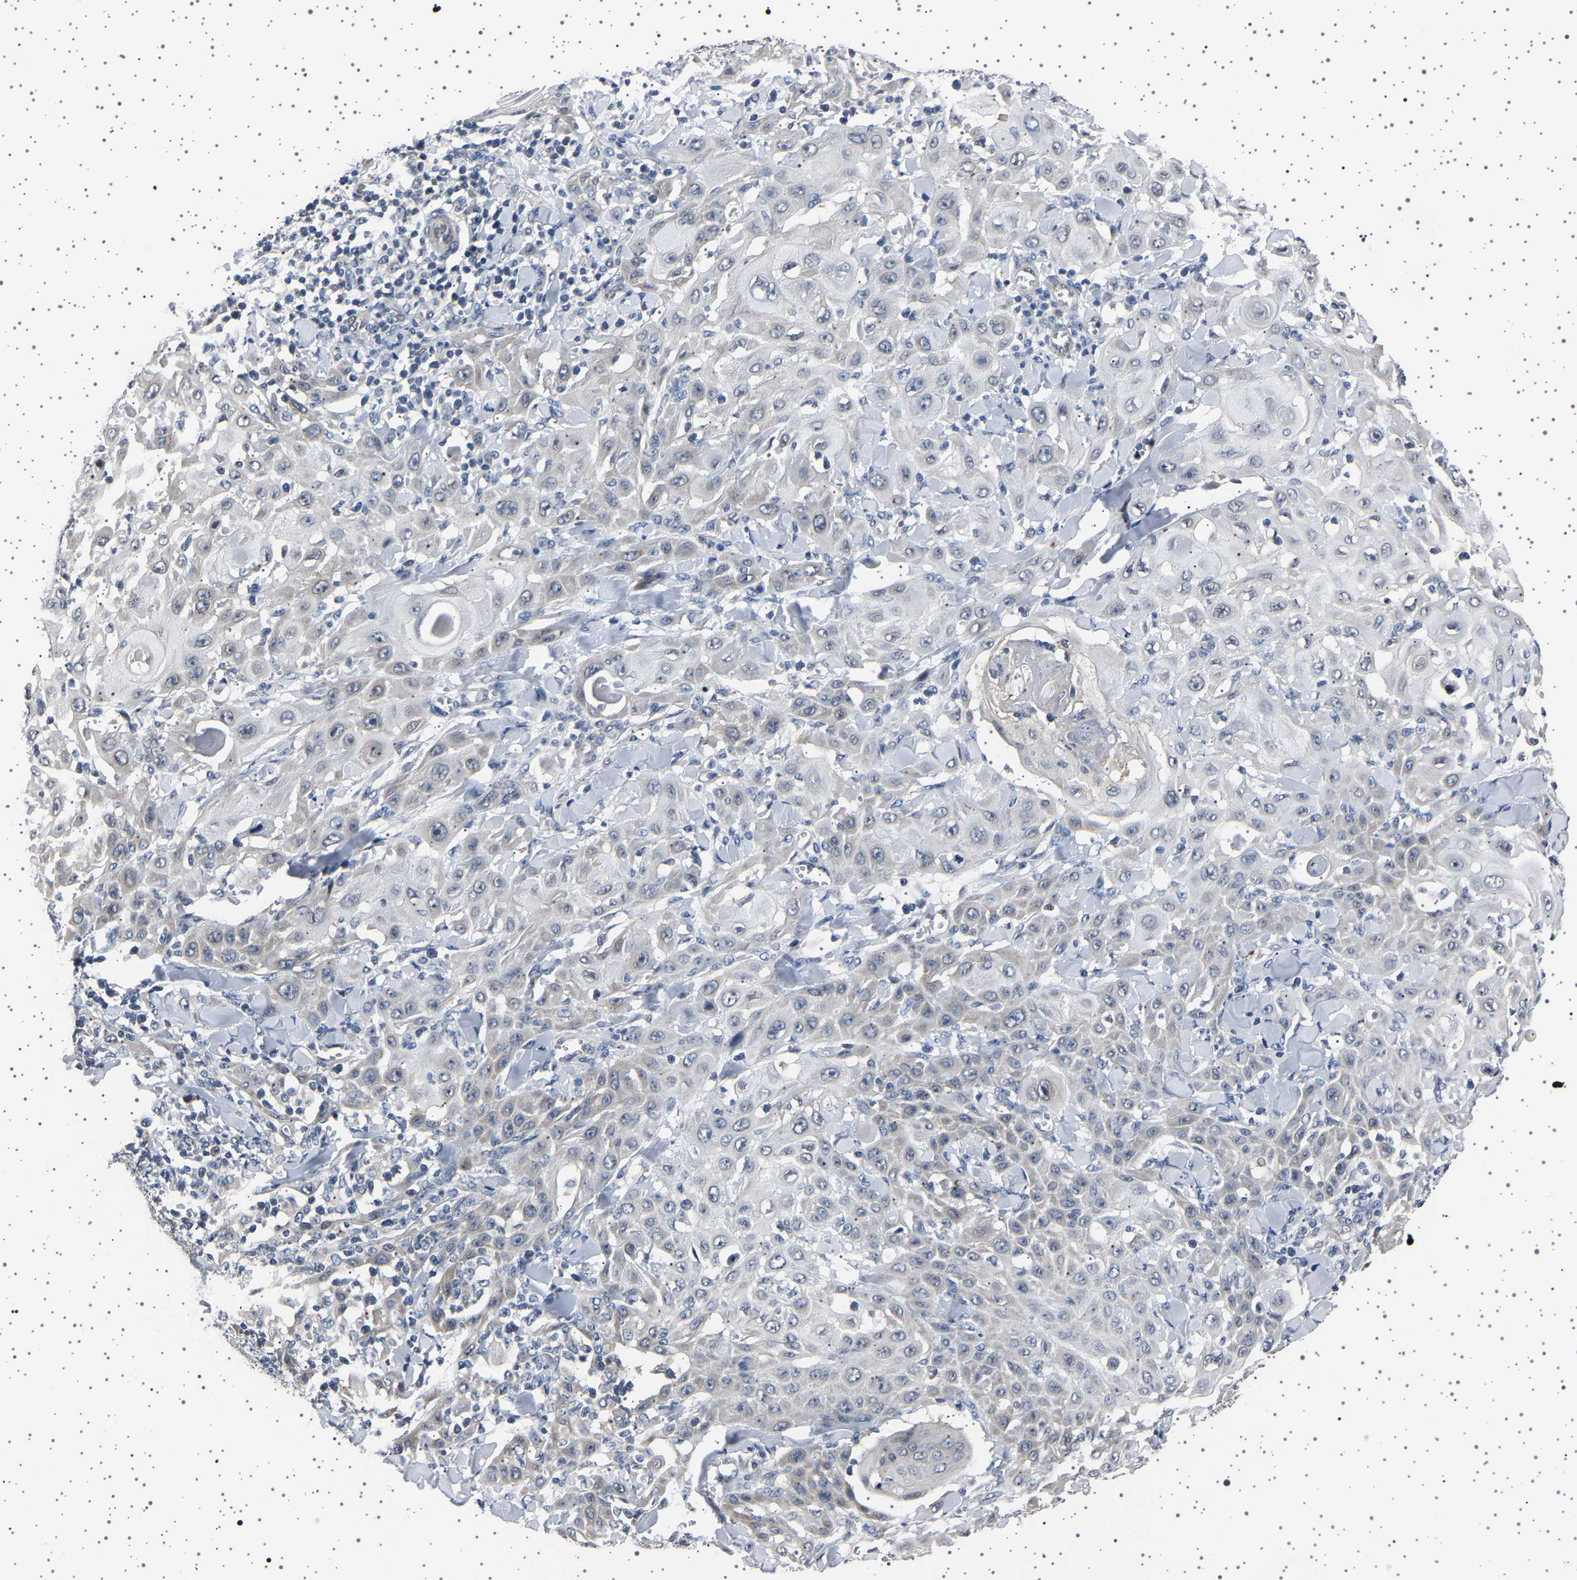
{"staining": {"intensity": "negative", "quantity": "none", "location": "none"}, "tissue": "skin cancer", "cell_type": "Tumor cells", "image_type": "cancer", "snomed": [{"axis": "morphology", "description": "Squamous cell carcinoma, NOS"}, {"axis": "topography", "description": "Skin"}], "caption": "Immunohistochemical staining of human squamous cell carcinoma (skin) reveals no significant positivity in tumor cells.", "gene": "IL10RB", "patient": {"sex": "male", "age": 24}}